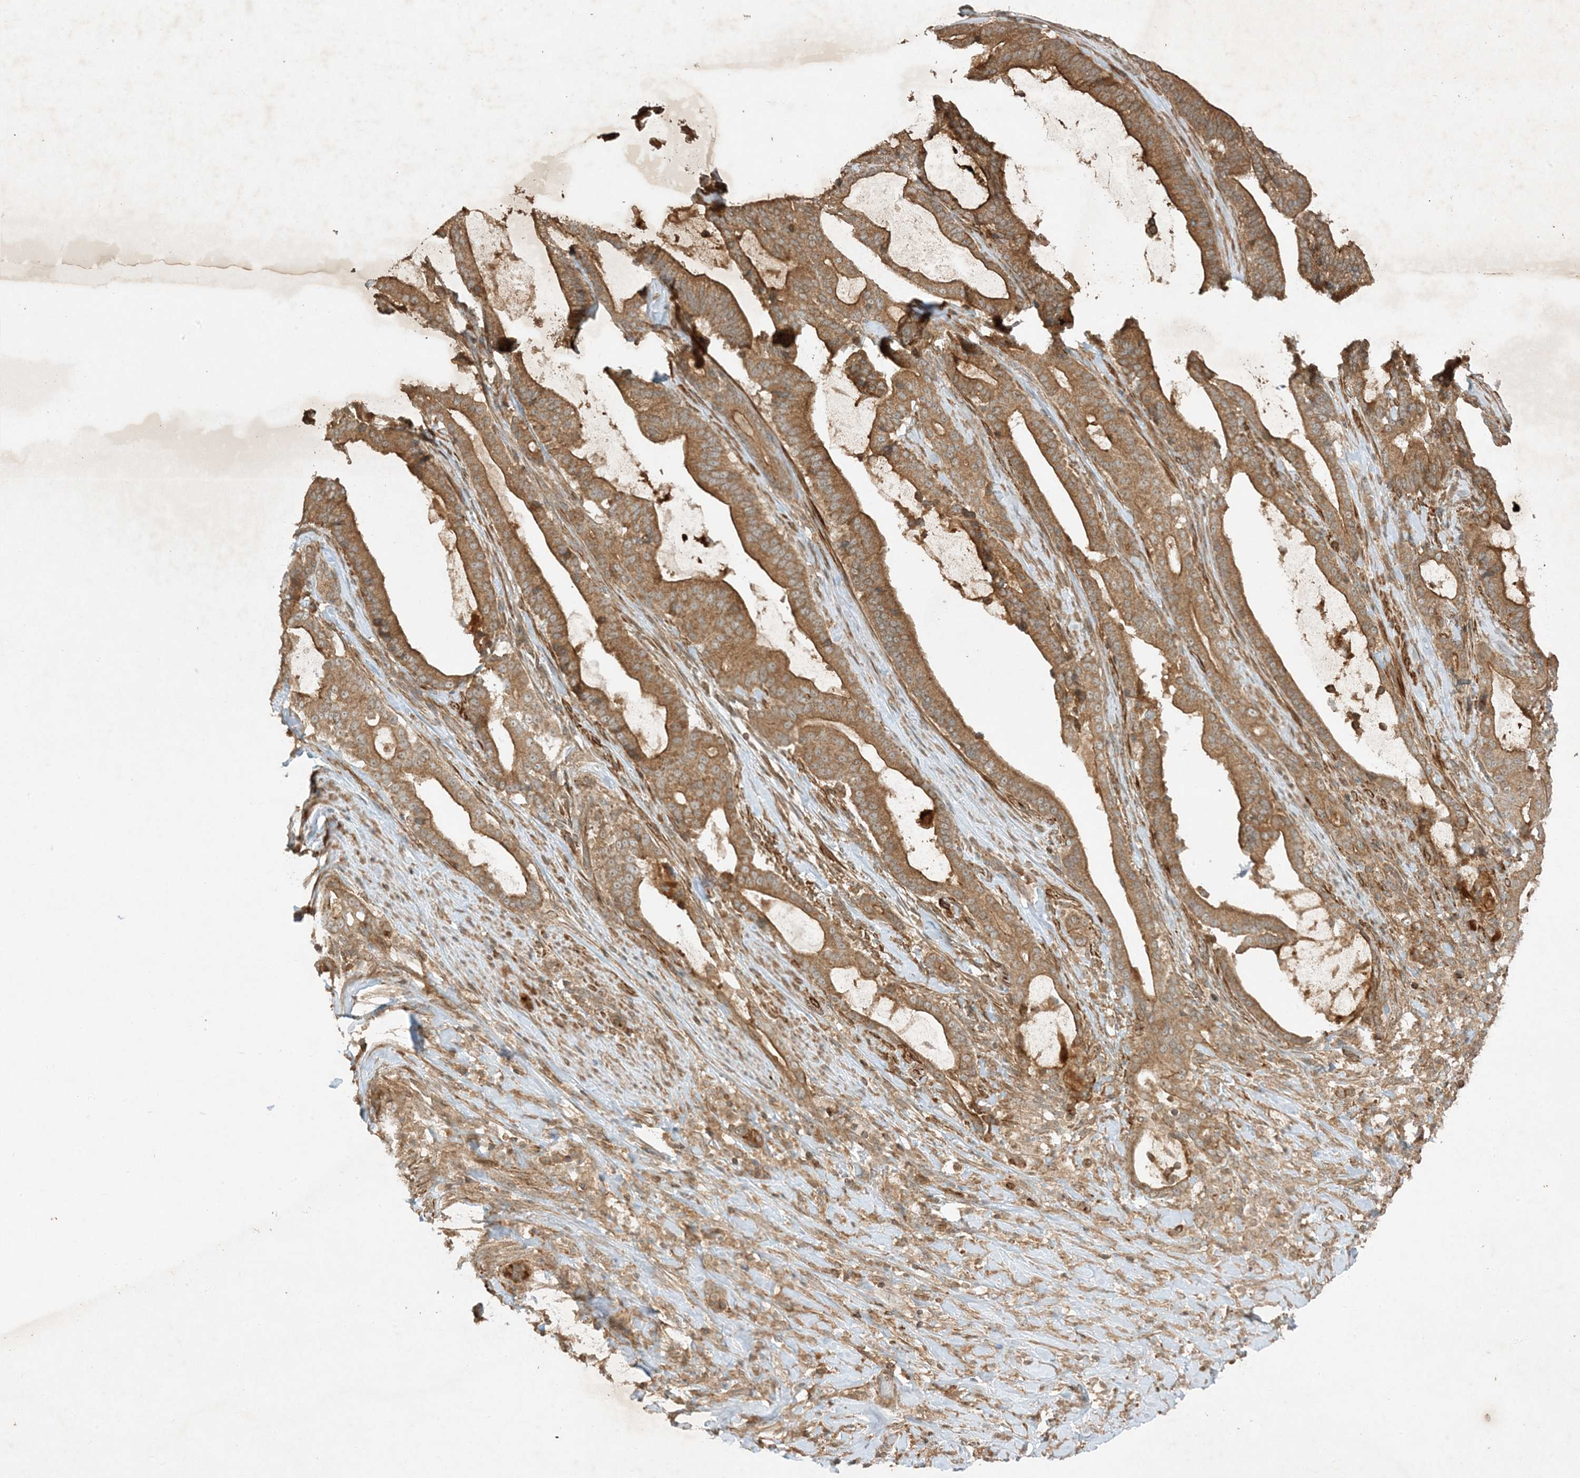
{"staining": {"intensity": "moderate", "quantity": ">75%", "location": "cytoplasmic/membranous"}, "tissue": "pancreatic cancer", "cell_type": "Tumor cells", "image_type": "cancer", "snomed": [{"axis": "morphology", "description": "Adenocarcinoma, NOS"}, {"axis": "topography", "description": "Pancreas"}], "caption": "Human pancreatic adenocarcinoma stained with a brown dye displays moderate cytoplasmic/membranous positive positivity in about >75% of tumor cells.", "gene": "XRN1", "patient": {"sex": "male", "age": 63}}